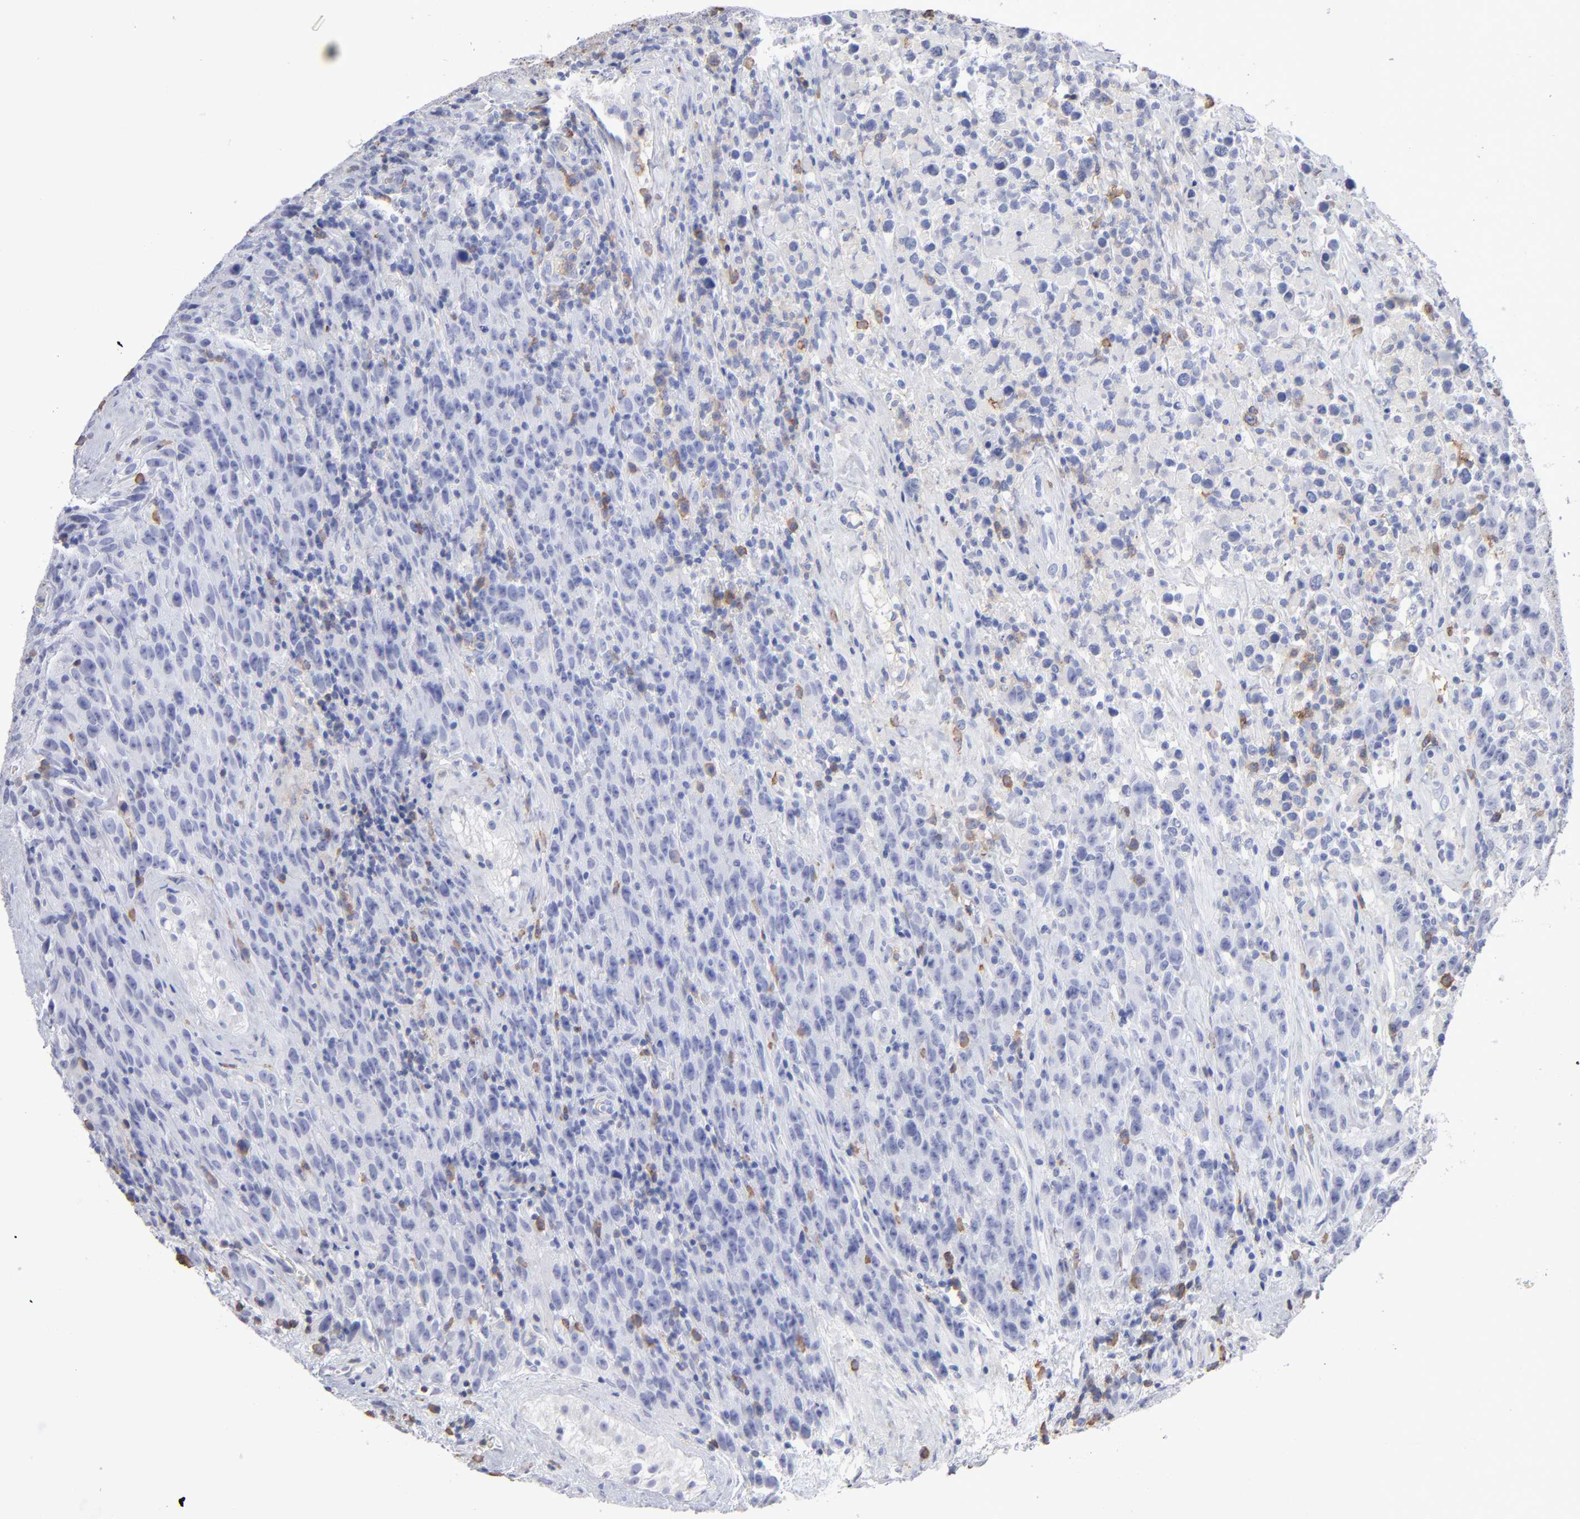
{"staining": {"intensity": "negative", "quantity": "none", "location": "none"}, "tissue": "testis cancer", "cell_type": "Tumor cells", "image_type": "cancer", "snomed": [{"axis": "morphology", "description": "Seminoma, NOS"}, {"axis": "topography", "description": "Testis"}], "caption": "DAB (3,3'-diaminobenzidine) immunohistochemical staining of testis cancer reveals no significant expression in tumor cells. (DAB immunohistochemistry visualized using brightfield microscopy, high magnification).", "gene": "LAT2", "patient": {"sex": "male", "age": 52}}